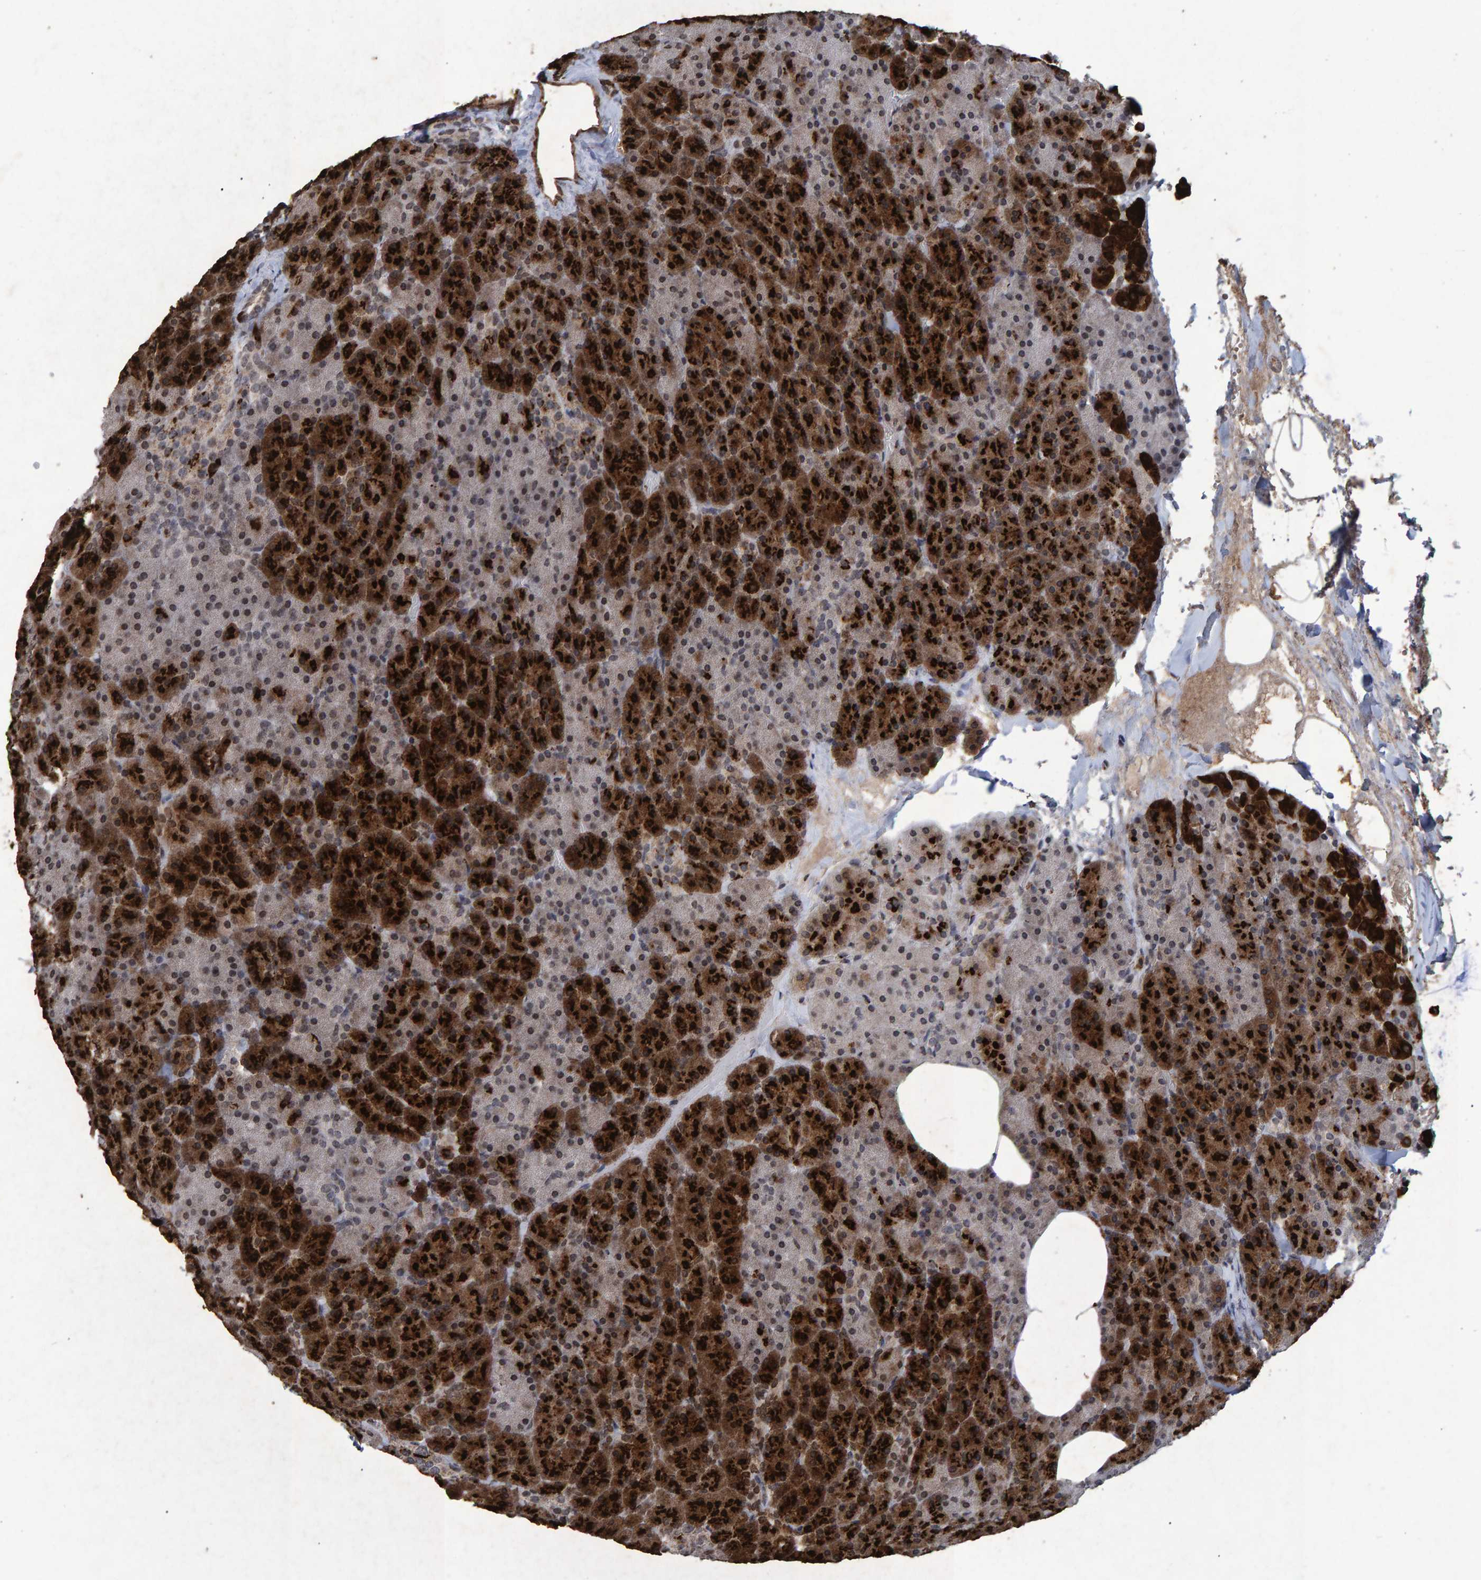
{"staining": {"intensity": "strong", "quantity": "25%-75%", "location": "cytoplasmic/membranous"}, "tissue": "pancreas", "cell_type": "Exocrine glandular cells", "image_type": "normal", "snomed": [{"axis": "morphology", "description": "Normal tissue, NOS"}, {"axis": "morphology", "description": "Carcinoid, malignant, NOS"}, {"axis": "topography", "description": "Pancreas"}], "caption": "Immunohistochemical staining of unremarkable human pancreas displays high levels of strong cytoplasmic/membranous positivity in about 25%-75% of exocrine glandular cells. (brown staining indicates protein expression, while blue staining denotes nuclei).", "gene": "GALC", "patient": {"sex": "female", "age": 35}}